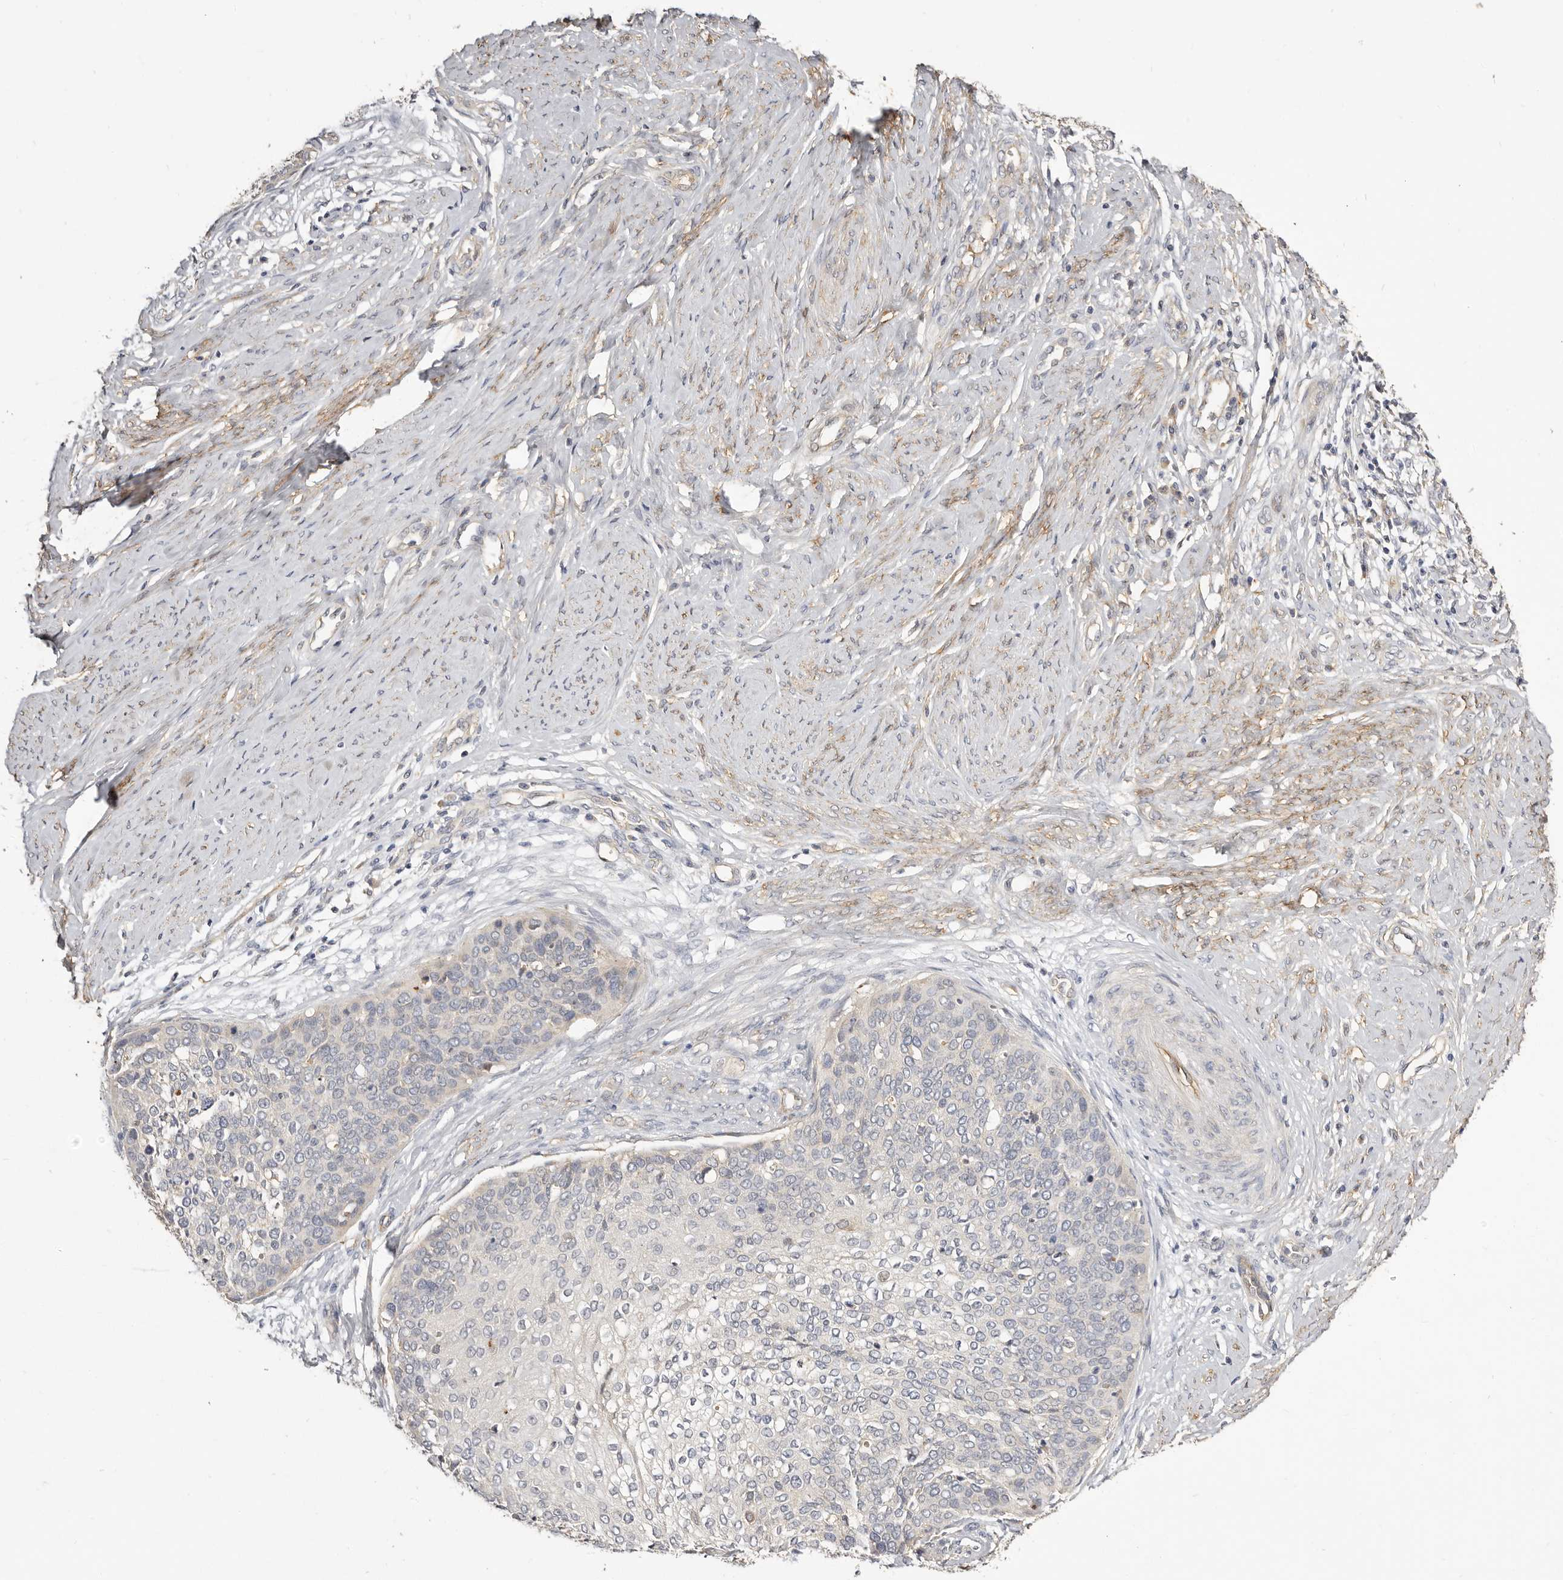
{"staining": {"intensity": "negative", "quantity": "none", "location": "none"}, "tissue": "cervical cancer", "cell_type": "Tumor cells", "image_type": "cancer", "snomed": [{"axis": "morphology", "description": "Squamous cell carcinoma, NOS"}, {"axis": "topography", "description": "Cervix"}], "caption": "Cervical cancer (squamous cell carcinoma) was stained to show a protein in brown. There is no significant positivity in tumor cells.", "gene": "ADAMTS9", "patient": {"sex": "female", "age": 37}}